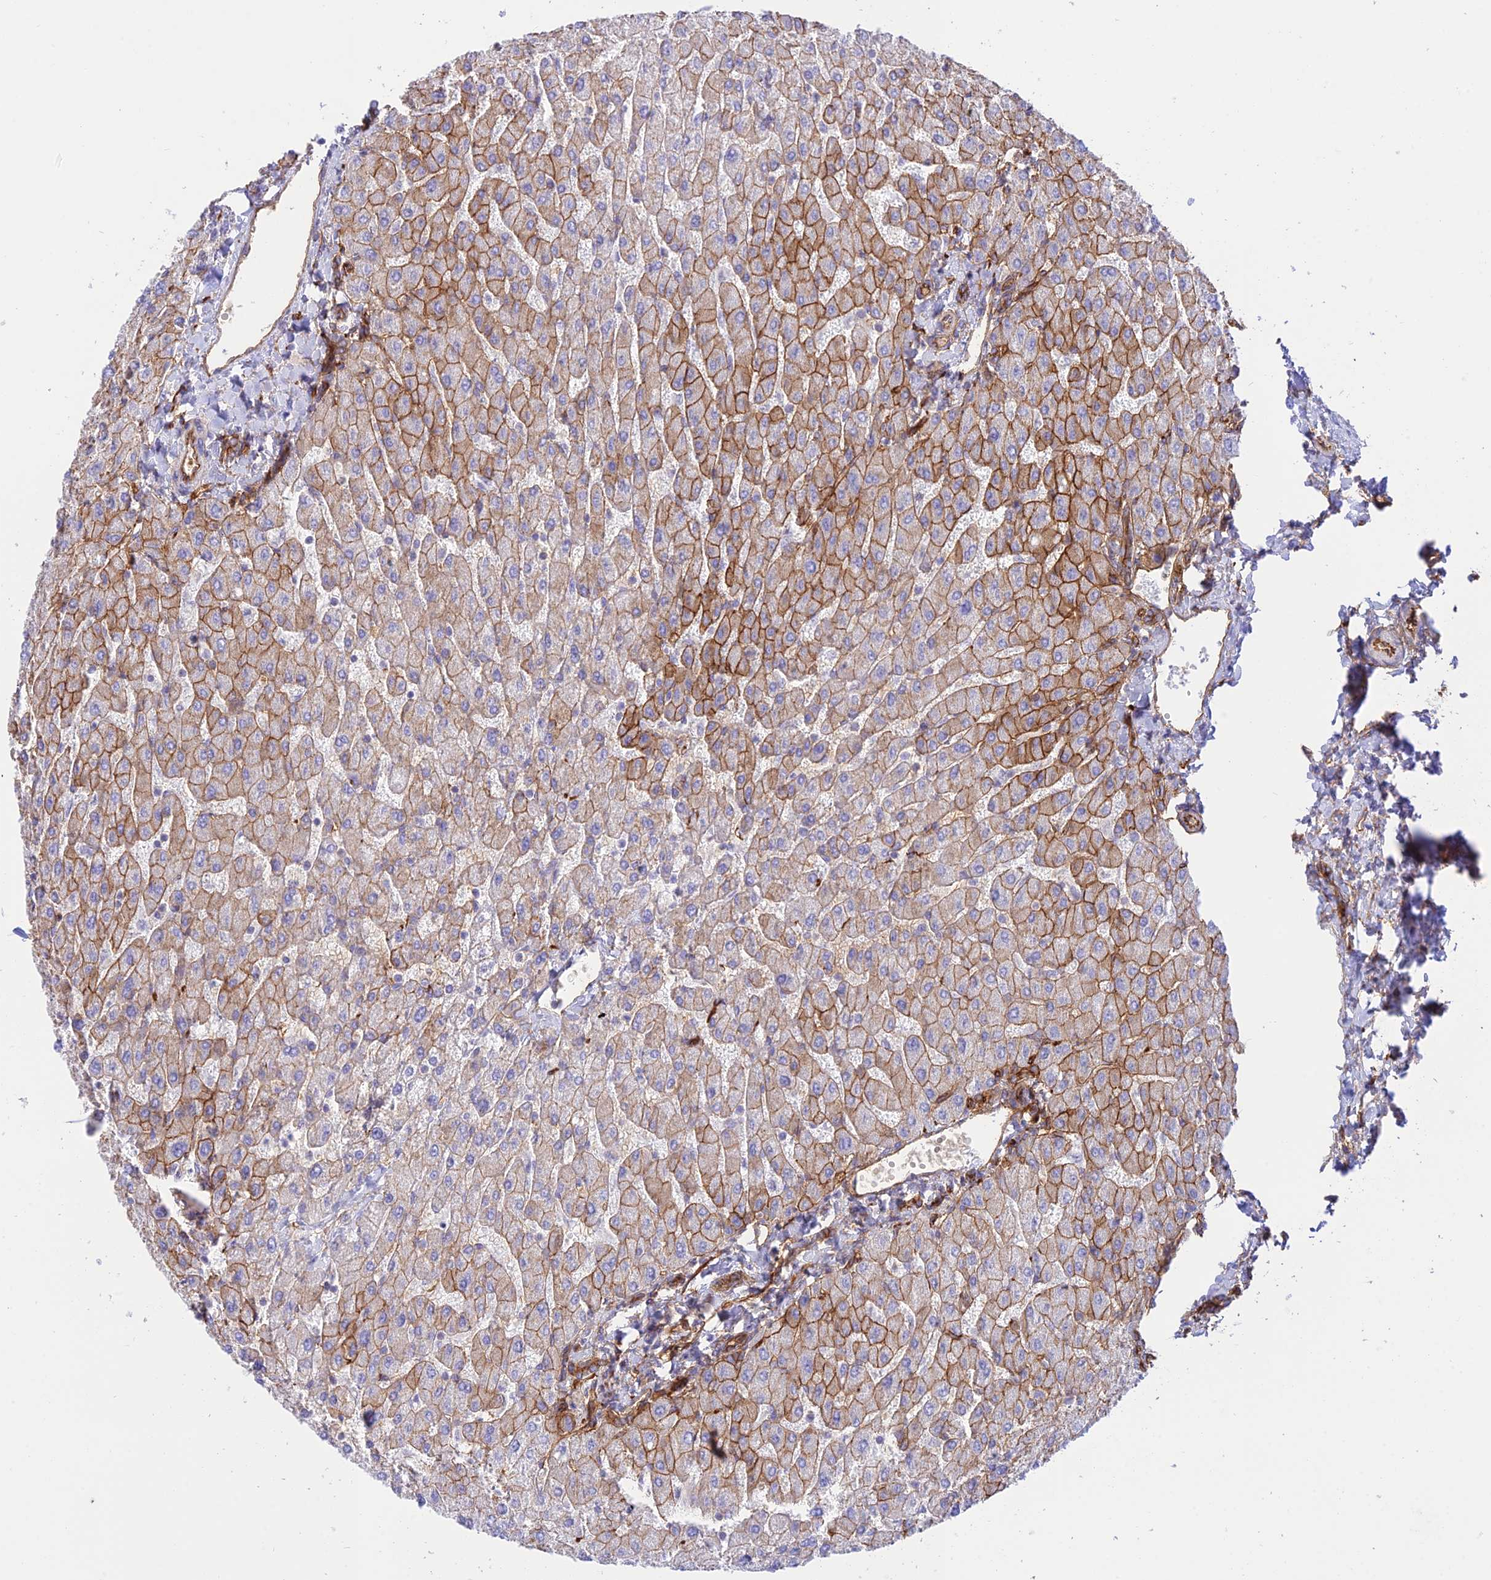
{"staining": {"intensity": "moderate", "quantity": ">75%", "location": "cytoplasmic/membranous"}, "tissue": "liver", "cell_type": "Cholangiocytes", "image_type": "normal", "snomed": [{"axis": "morphology", "description": "Normal tissue, NOS"}, {"axis": "topography", "description": "Liver"}], "caption": "Moderate cytoplasmic/membranous positivity is present in about >75% of cholangiocytes in normal liver. (DAB IHC with brightfield microscopy, high magnification).", "gene": "YPEL5", "patient": {"sex": "male", "age": 55}}